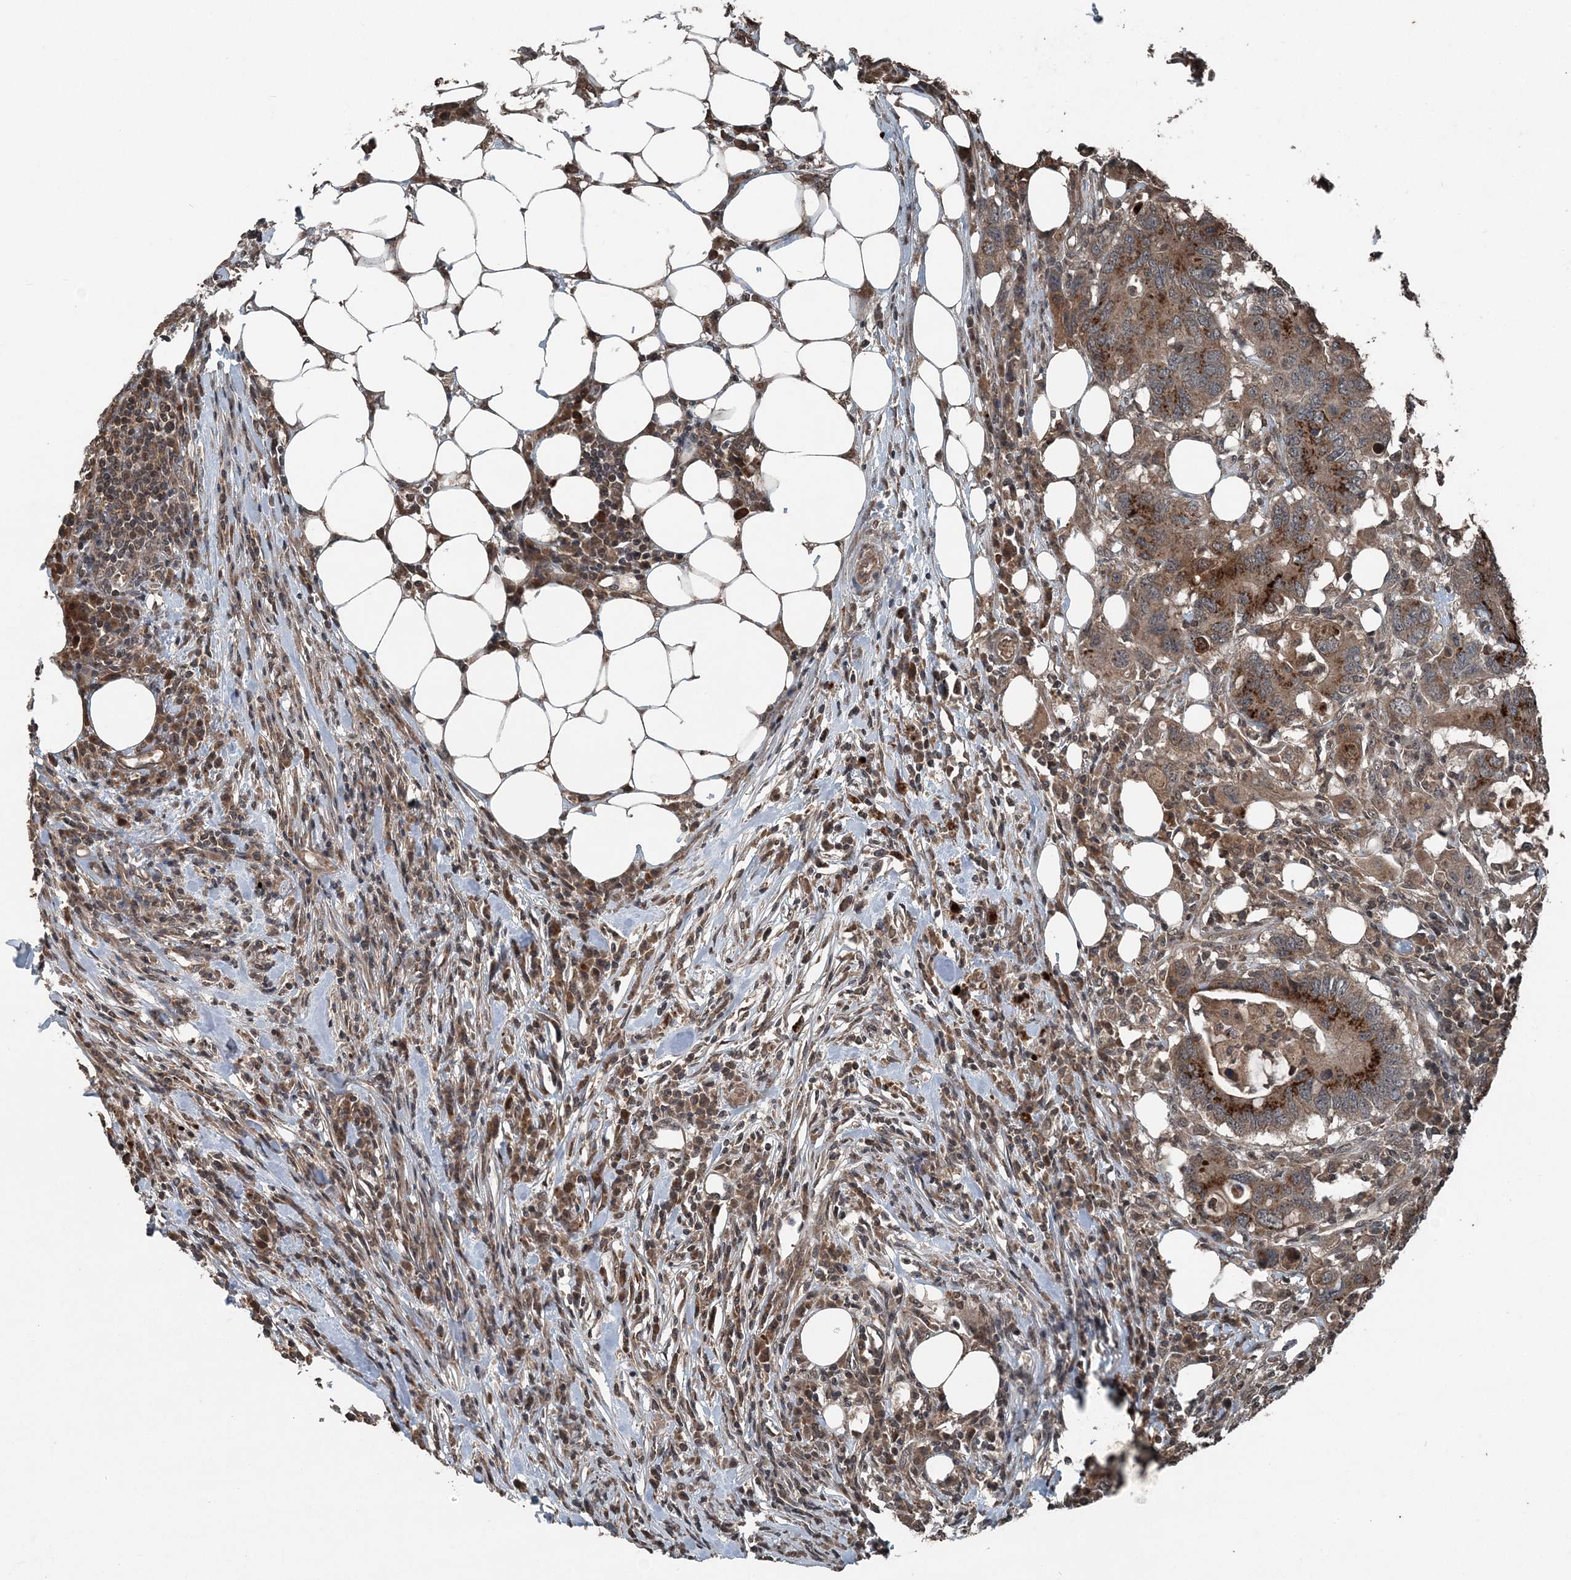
{"staining": {"intensity": "strong", "quantity": ">75%", "location": "cytoplasmic/membranous"}, "tissue": "colorectal cancer", "cell_type": "Tumor cells", "image_type": "cancer", "snomed": [{"axis": "morphology", "description": "Adenocarcinoma, NOS"}, {"axis": "topography", "description": "Colon"}], "caption": "A micrograph of human colorectal adenocarcinoma stained for a protein shows strong cytoplasmic/membranous brown staining in tumor cells. (DAB (3,3'-diaminobenzidine) IHC with brightfield microscopy, high magnification).", "gene": "CFL1", "patient": {"sex": "male", "age": 71}}